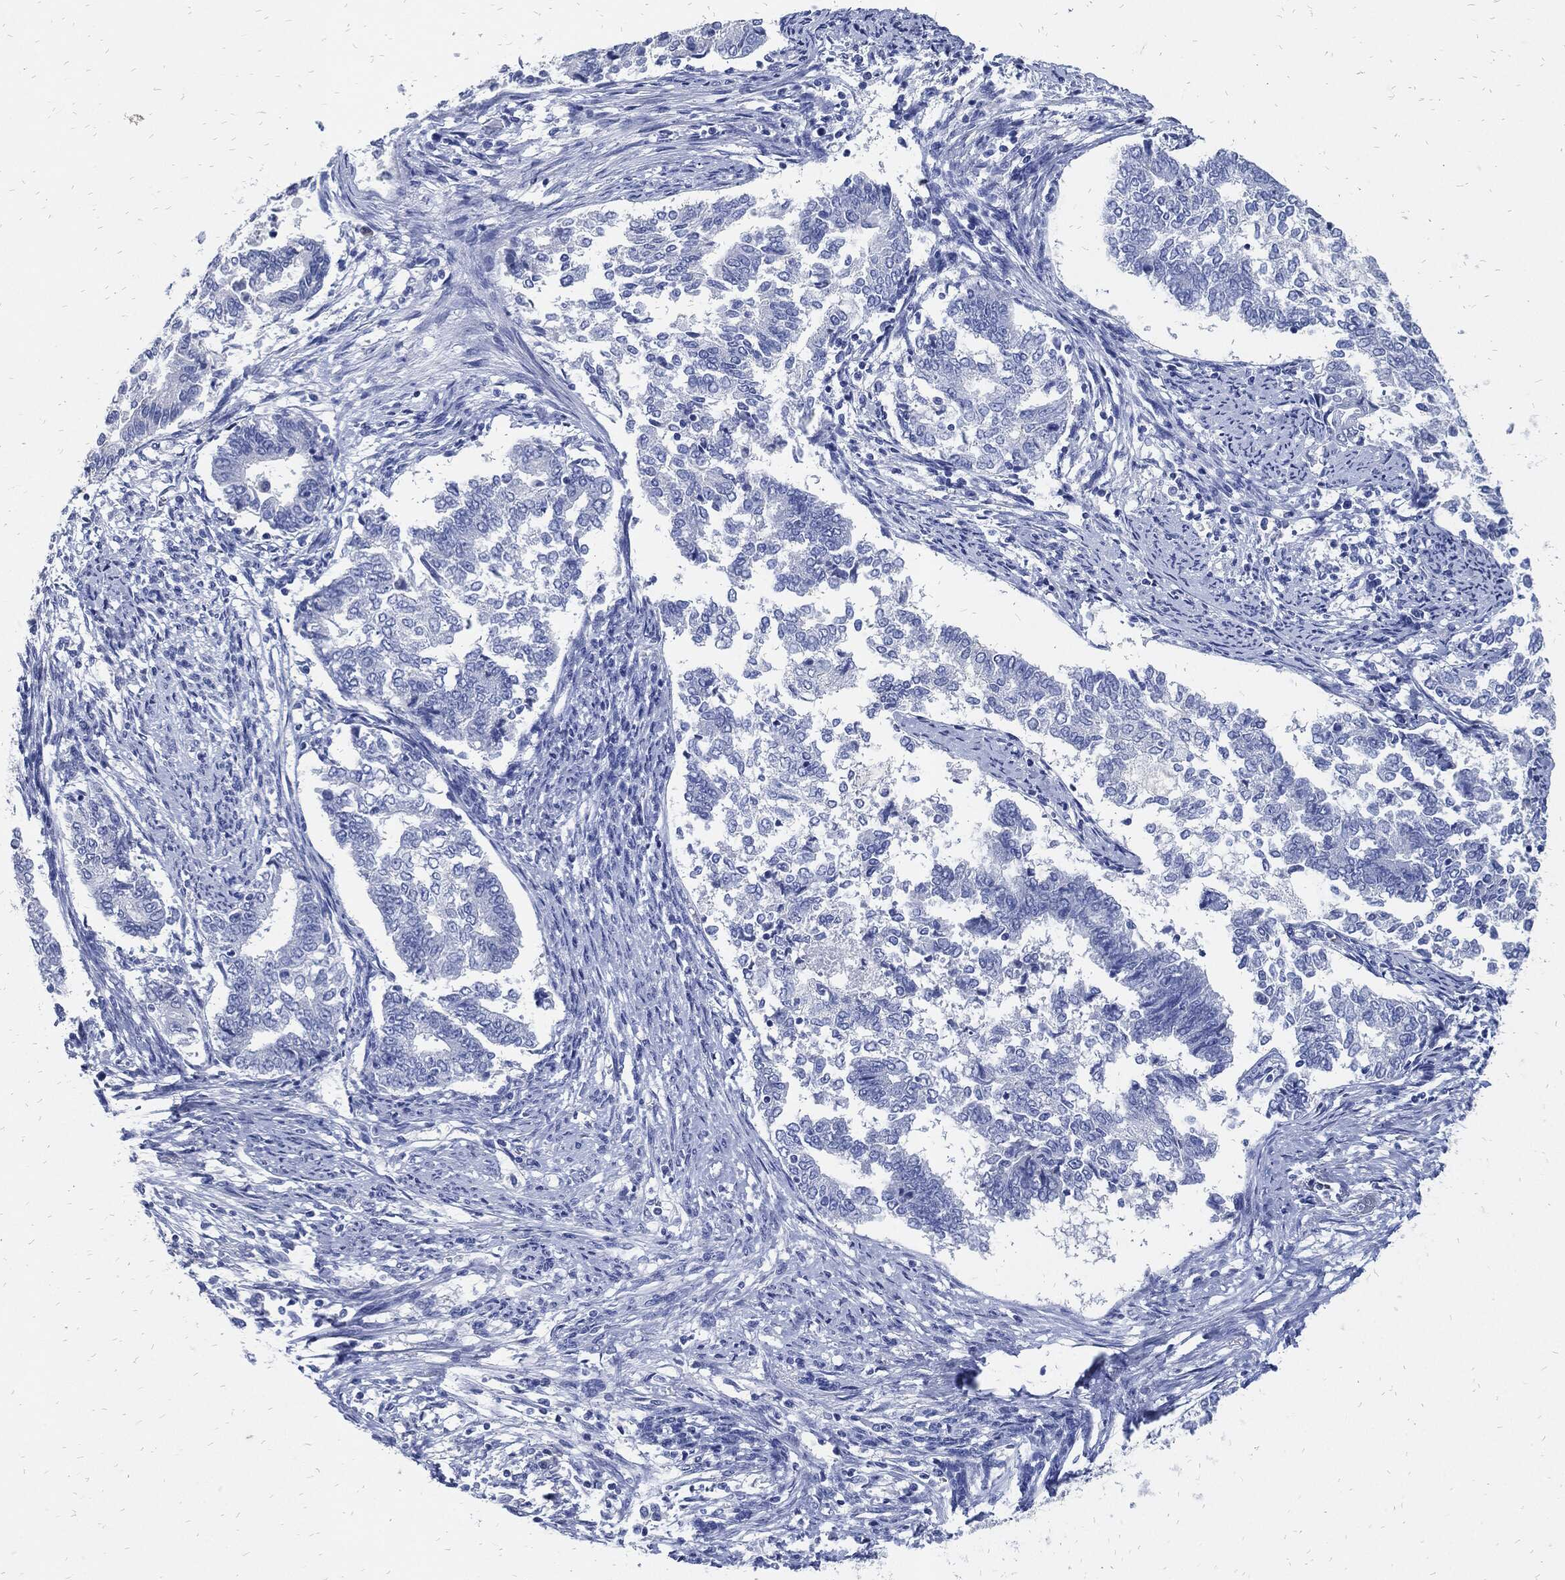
{"staining": {"intensity": "negative", "quantity": "none", "location": "none"}, "tissue": "endometrial cancer", "cell_type": "Tumor cells", "image_type": "cancer", "snomed": [{"axis": "morphology", "description": "Adenocarcinoma, NOS"}, {"axis": "topography", "description": "Endometrium"}], "caption": "The image reveals no significant expression in tumor cells of endometrial adenocarcinoma.", "gene": "FABP4", "patient": {"sex": "female", "age": 65}}